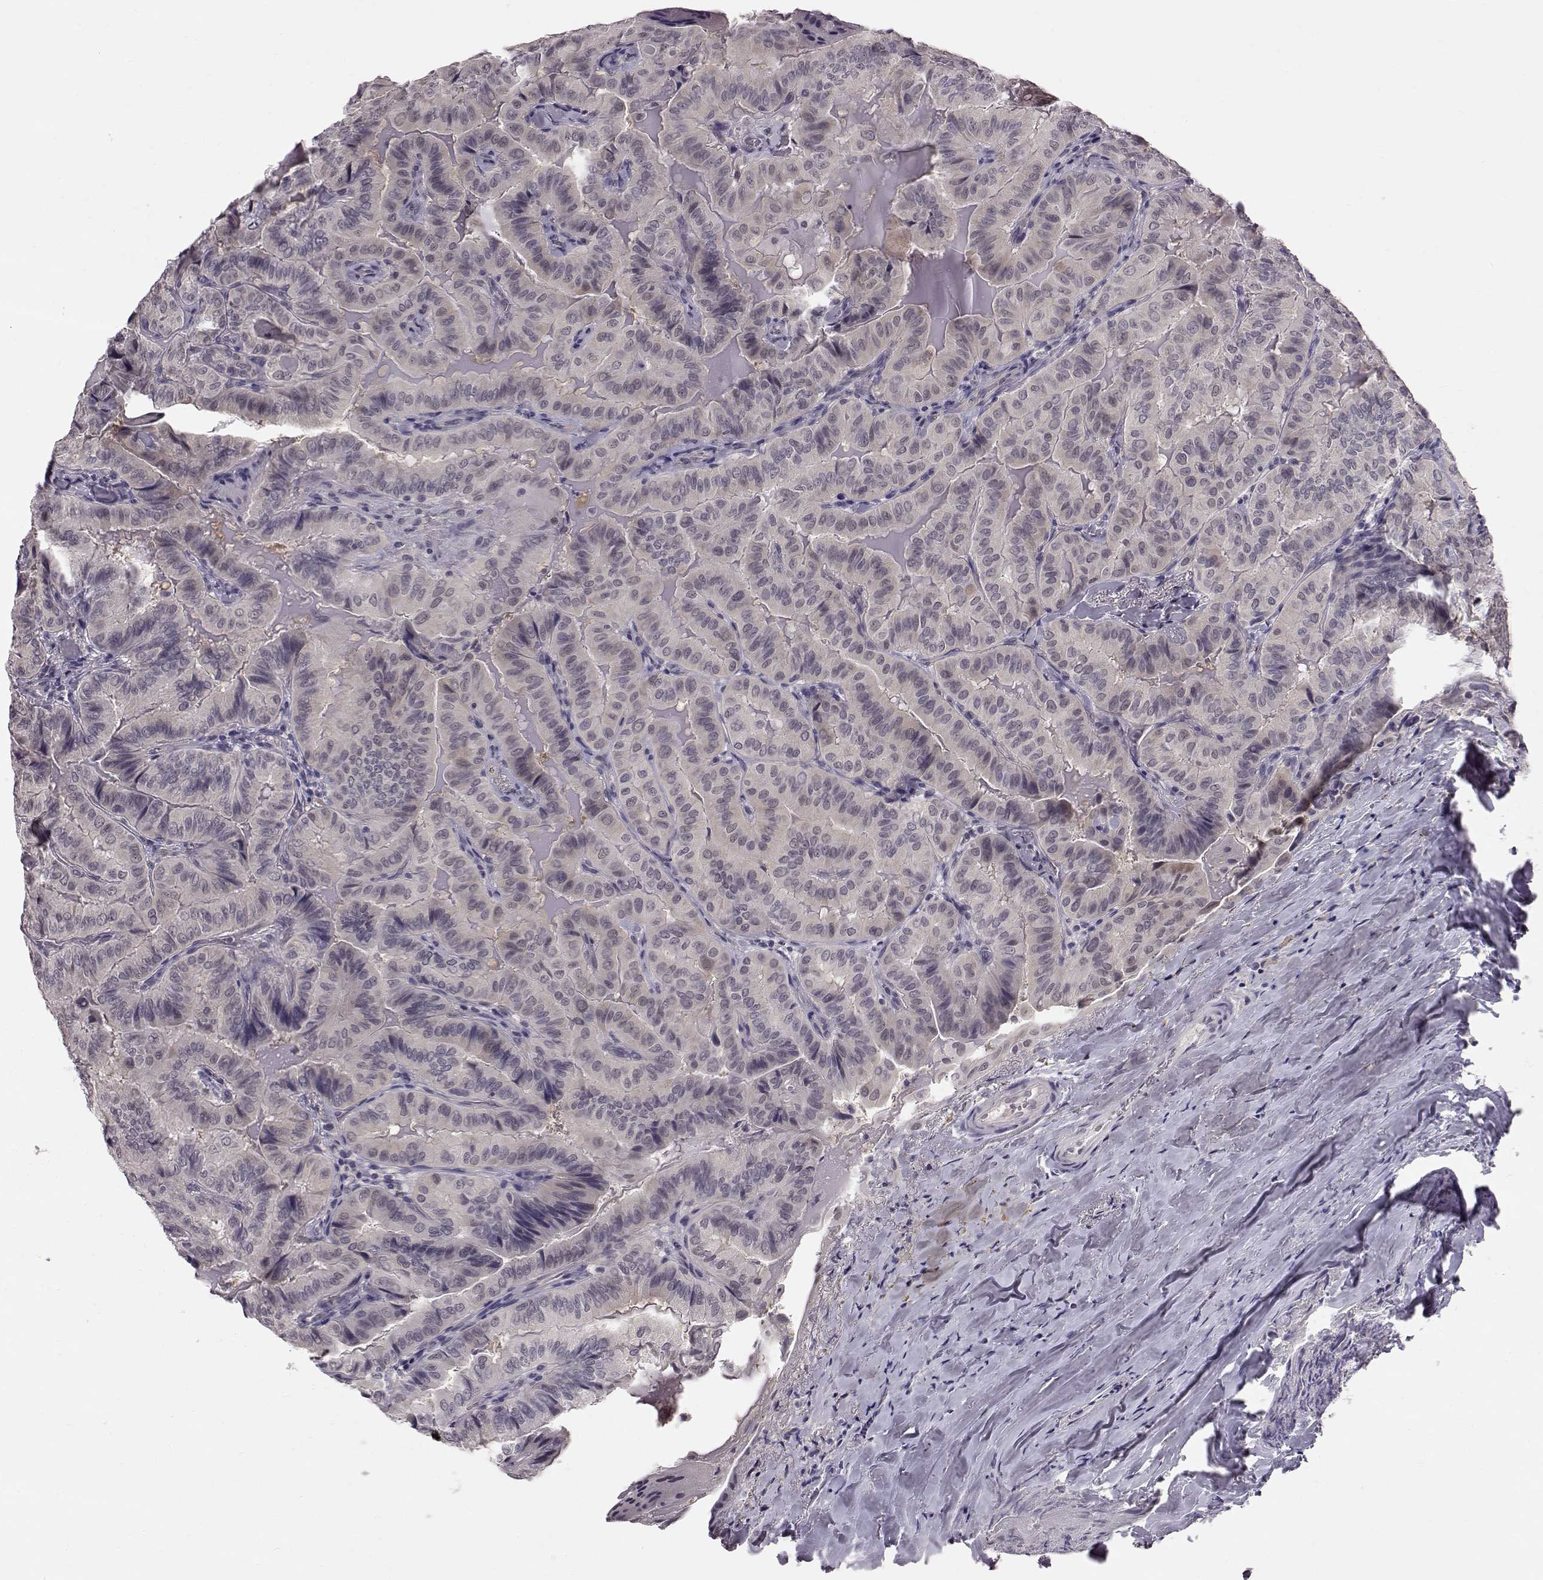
{"staining": {"intensity": "weak", "quantity": "<25%", "location": "cytoplasmic/membranous"}, "tissue": "thyroid cancer", "cell_type": "Tumor cells", "image_type": "cancer", "snomed": [{"axis": "morphology", "description": "Papillary adenocarcinoma, NOS"}, {"axis": "topography", "description": "Thyroid gland"}], "caption": "DAB immunohistochemical staining of human thyroid cancer (papillary adenocarcinoma) displays no significant expression in tumor cells.", "gene": "C10orf62", "patient": {"sex": "female", "age": 68}}